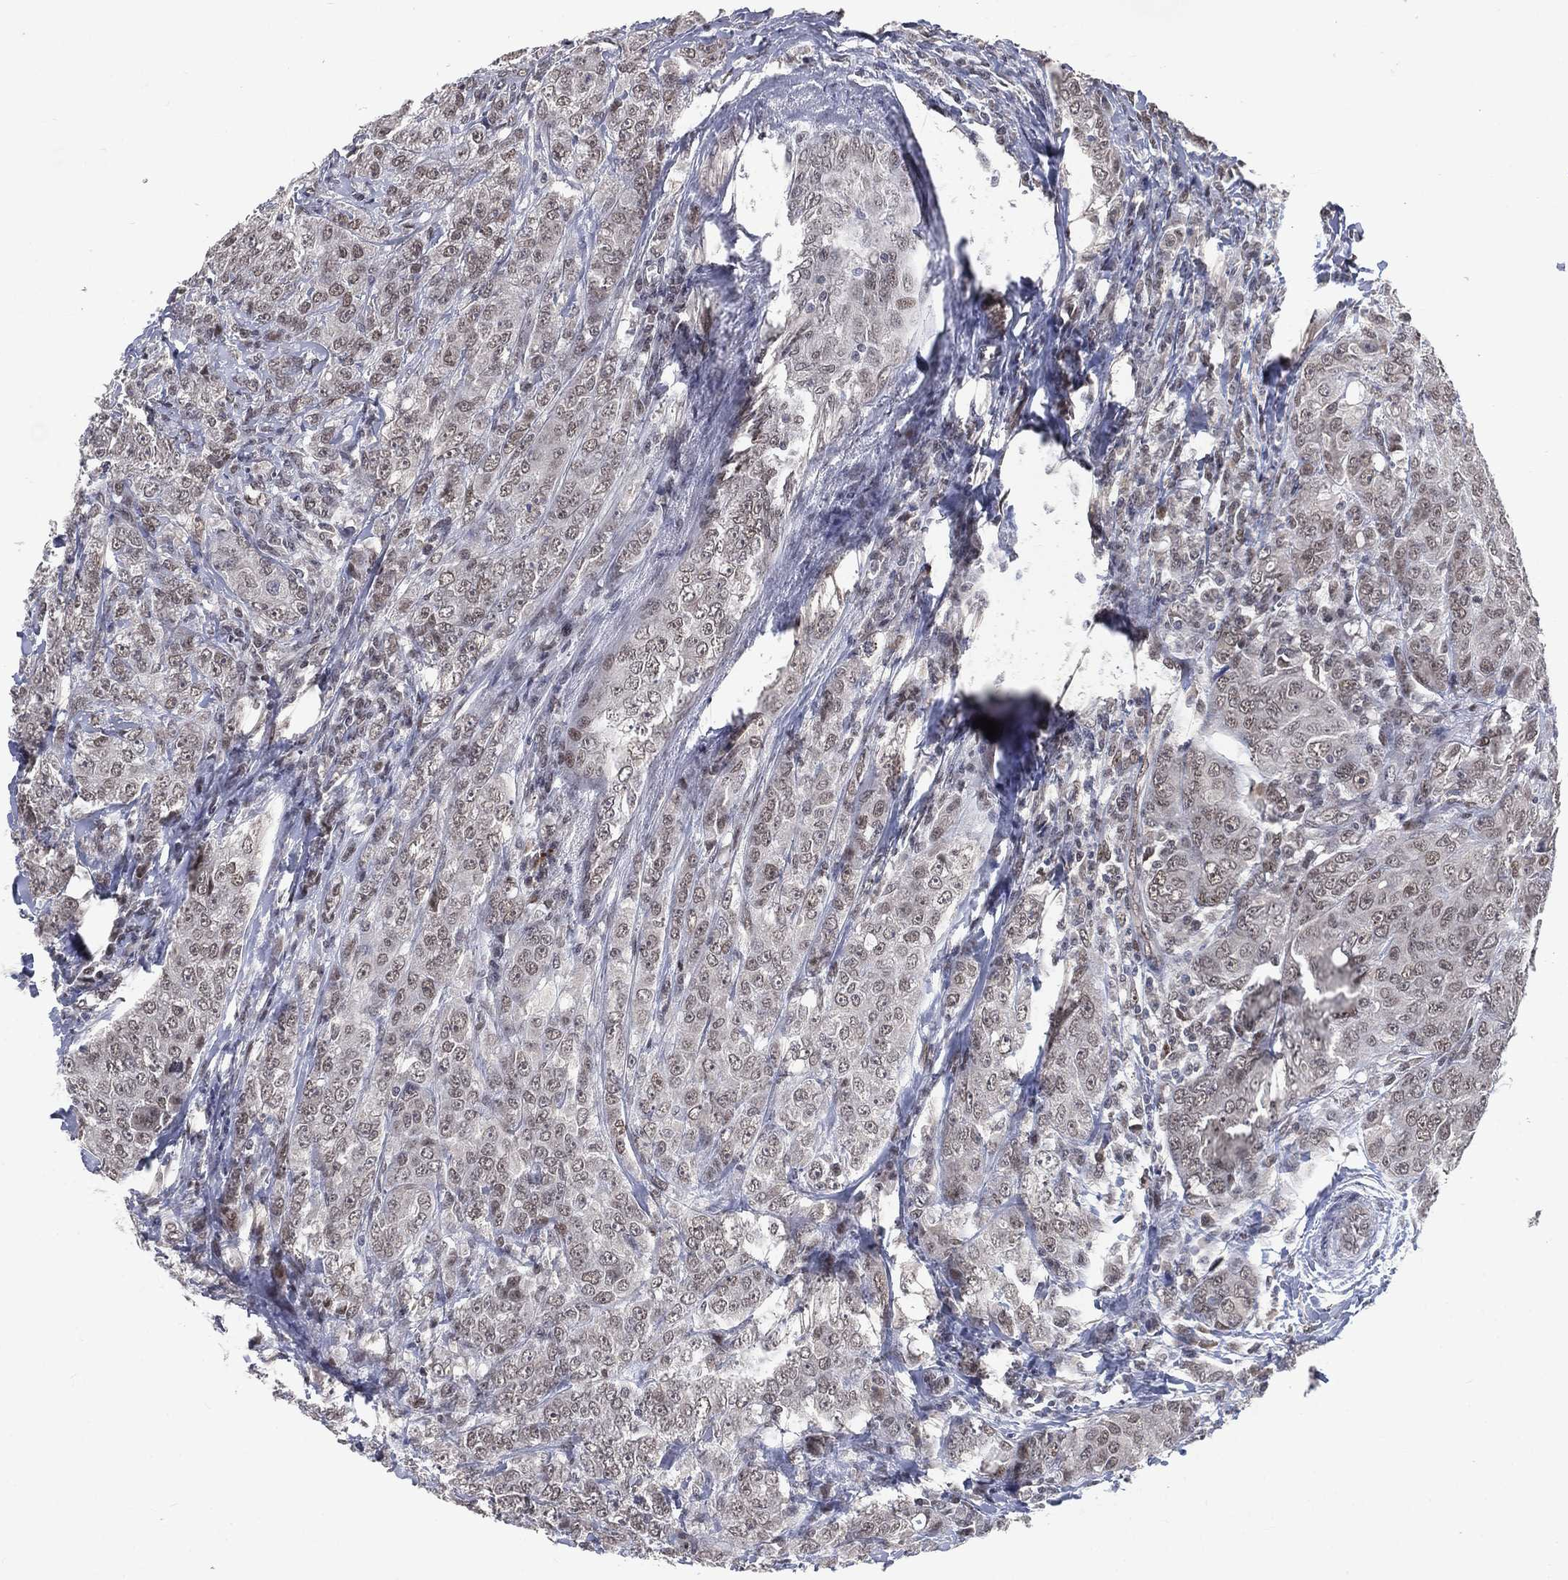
{"staining": {"intensity": "weak", "quantity": "<25%", "location": "nuclear"}, "tissue": "breast cancer", "cell_type": "Tumor cells", "image_type": "cancer", "snomed": [{"axis": "morphology", "description": "Duct carcinoma"}, {"axis": "topography", "description": "Breast"}], "caption": "Tumor cells are negative for protein expression in human breast cancer. (Stains: DAB immunohistochemistry (IHC) with hematoxylin counter stain, Microscopy: brightfield microscopy at high magnification).", "gene": "YLPM1", "patient": {"sex": "female", "age": 43}}